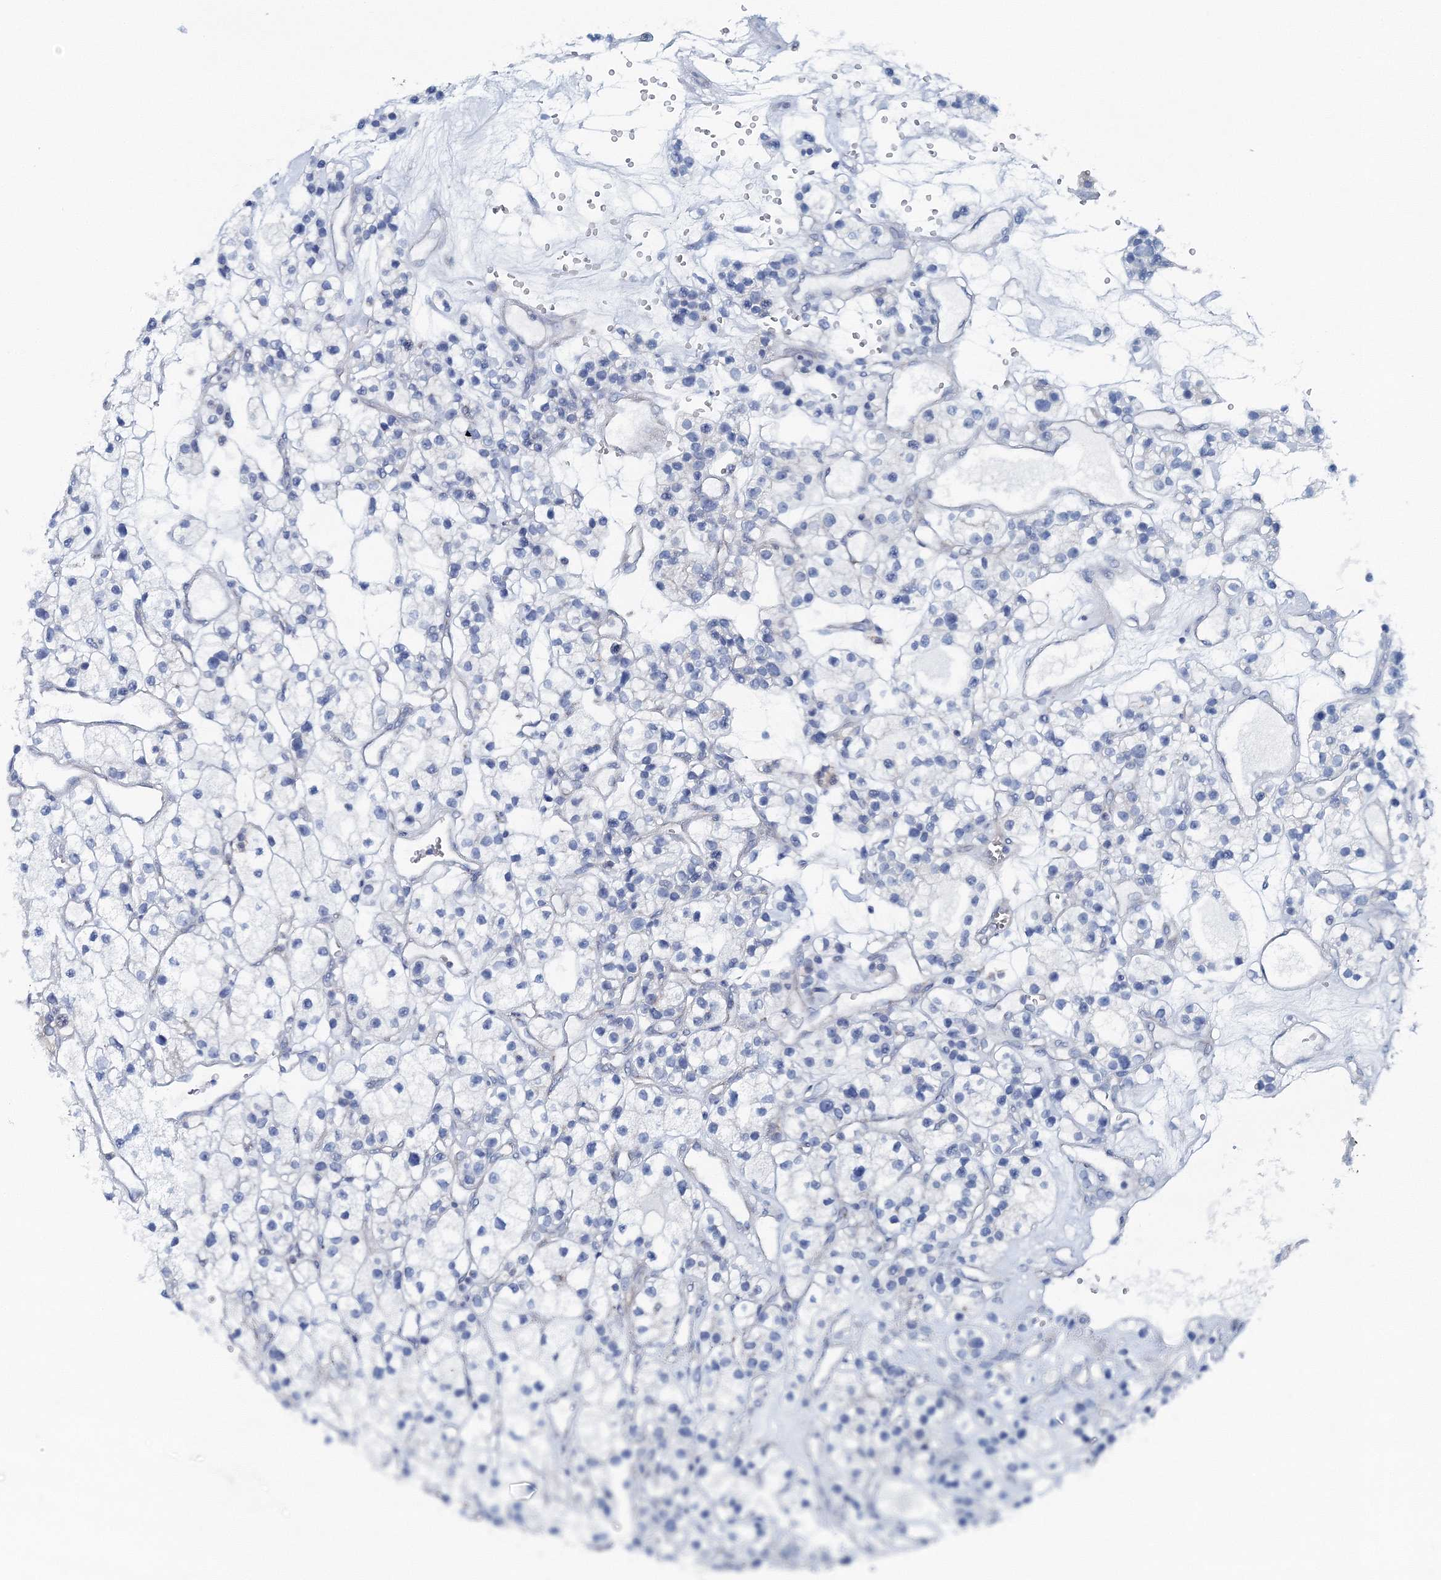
{"staining": {"intensity": "negative", "quantity": "none", "location": "none"}, "tissue": "renal cancer", "cell_type": "Tumor cells", "image_type": "cancer", "snomed": [{"axis": "morphology", "description": "Adenocarcinoma, NOS"}, {"axis": "topography", "description": "Kidney"}], "caption": "Photomicrograph shows no protein expression in tumor cells of adenocarcinoma (renal) tissue.", "gene": "GABARAPL2", "patient": {"sex": "female", "age": 57}}